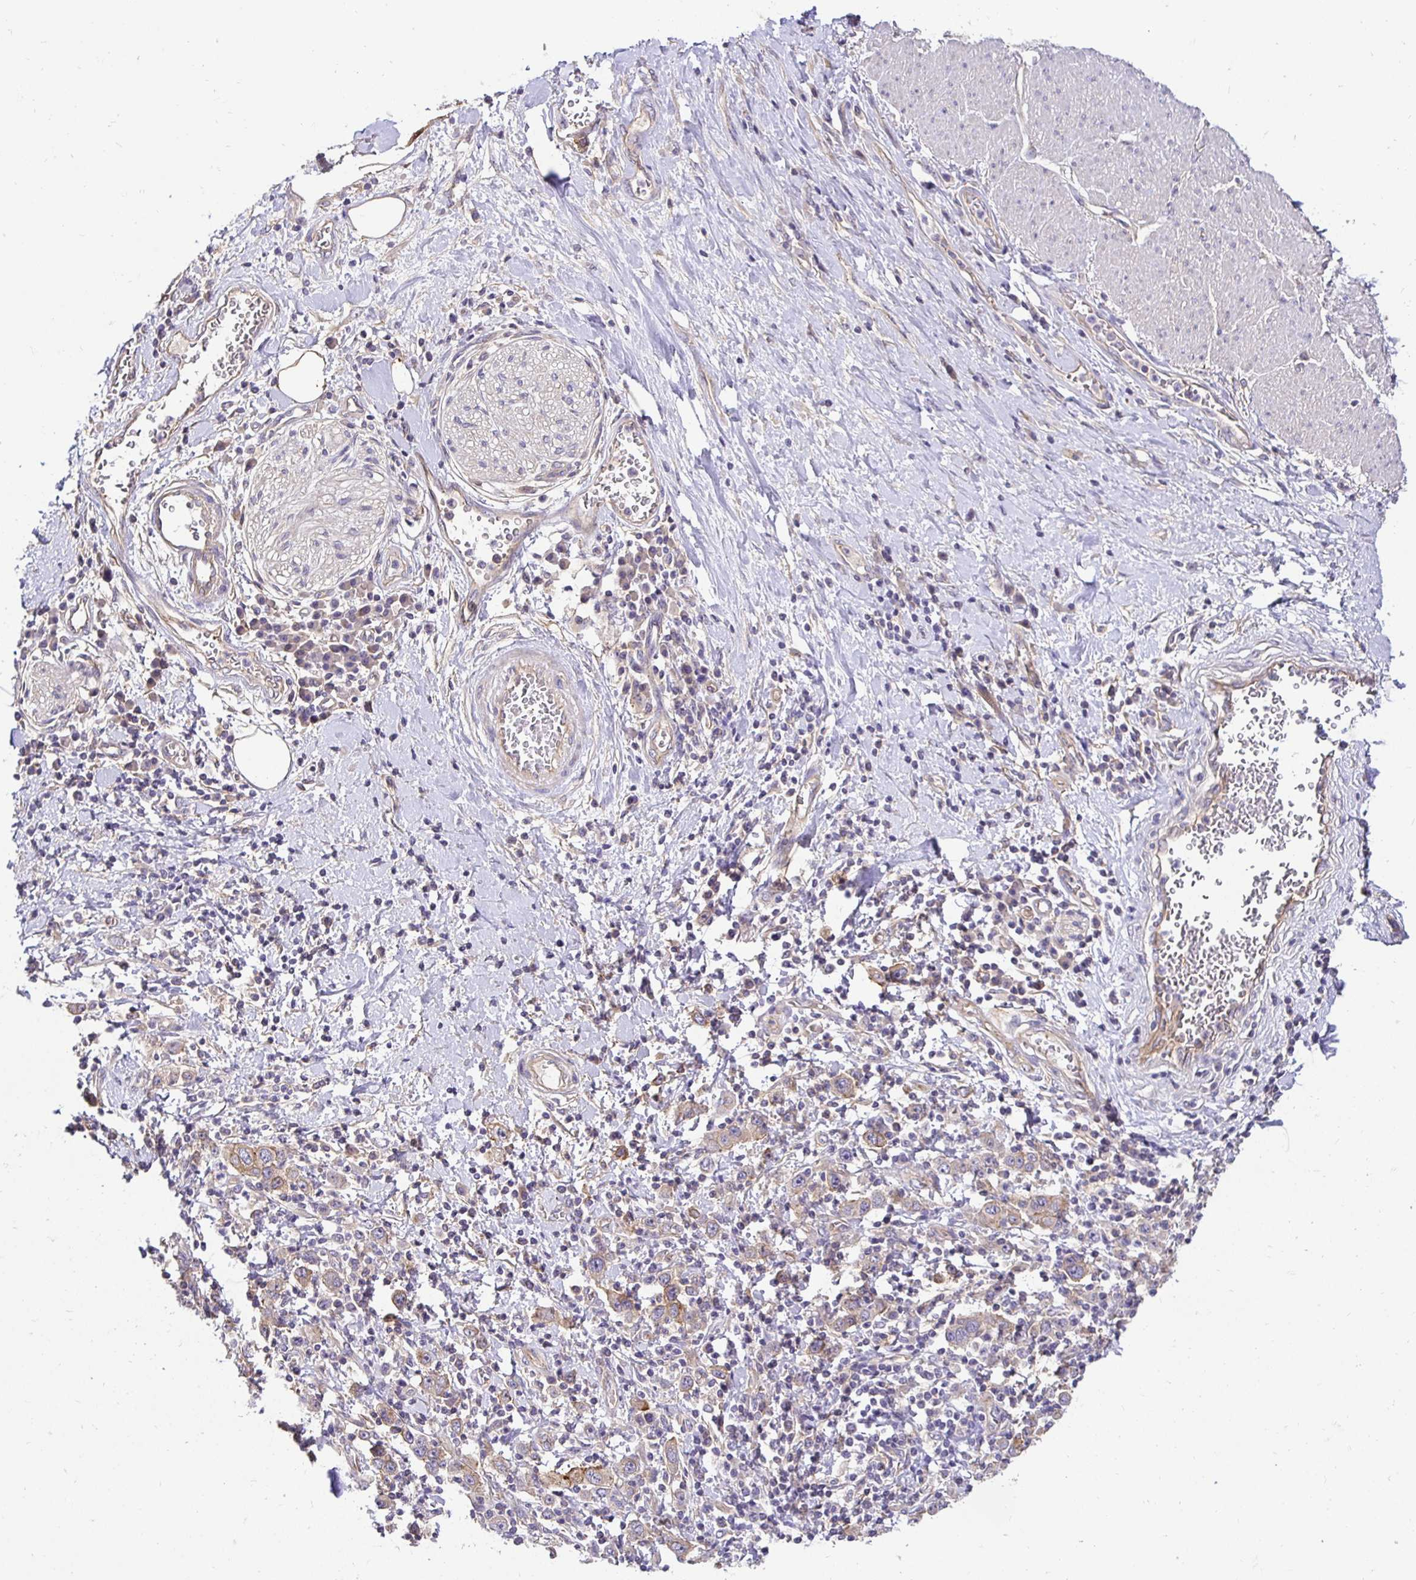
{"staining": {"intensity": "moderate", "quantity": "<25%", "location": "cytoplasmic/membranous"}, "tissue": "stomach cancer", "cell_type": "Tumor cells", "image_type": "cancer", "snomed": [{"axis": "morphology", "description": "Normal tissue, NOS"}, {"axis": "morphology", "description": "Adenocarcinoma, NOS"}, {"axis": "topography", "description": "Stomach, upper"}, {"axis": "topography", "description": "Stomach"}], "caption": "Human stomach cancer stained with a brown dye demonstrates moderate cytoplasmic/membranous positive staining in about <25% of tumor cells.", "gene": "SLC9A1", "patient": {"sex": "male", "age": 59}}